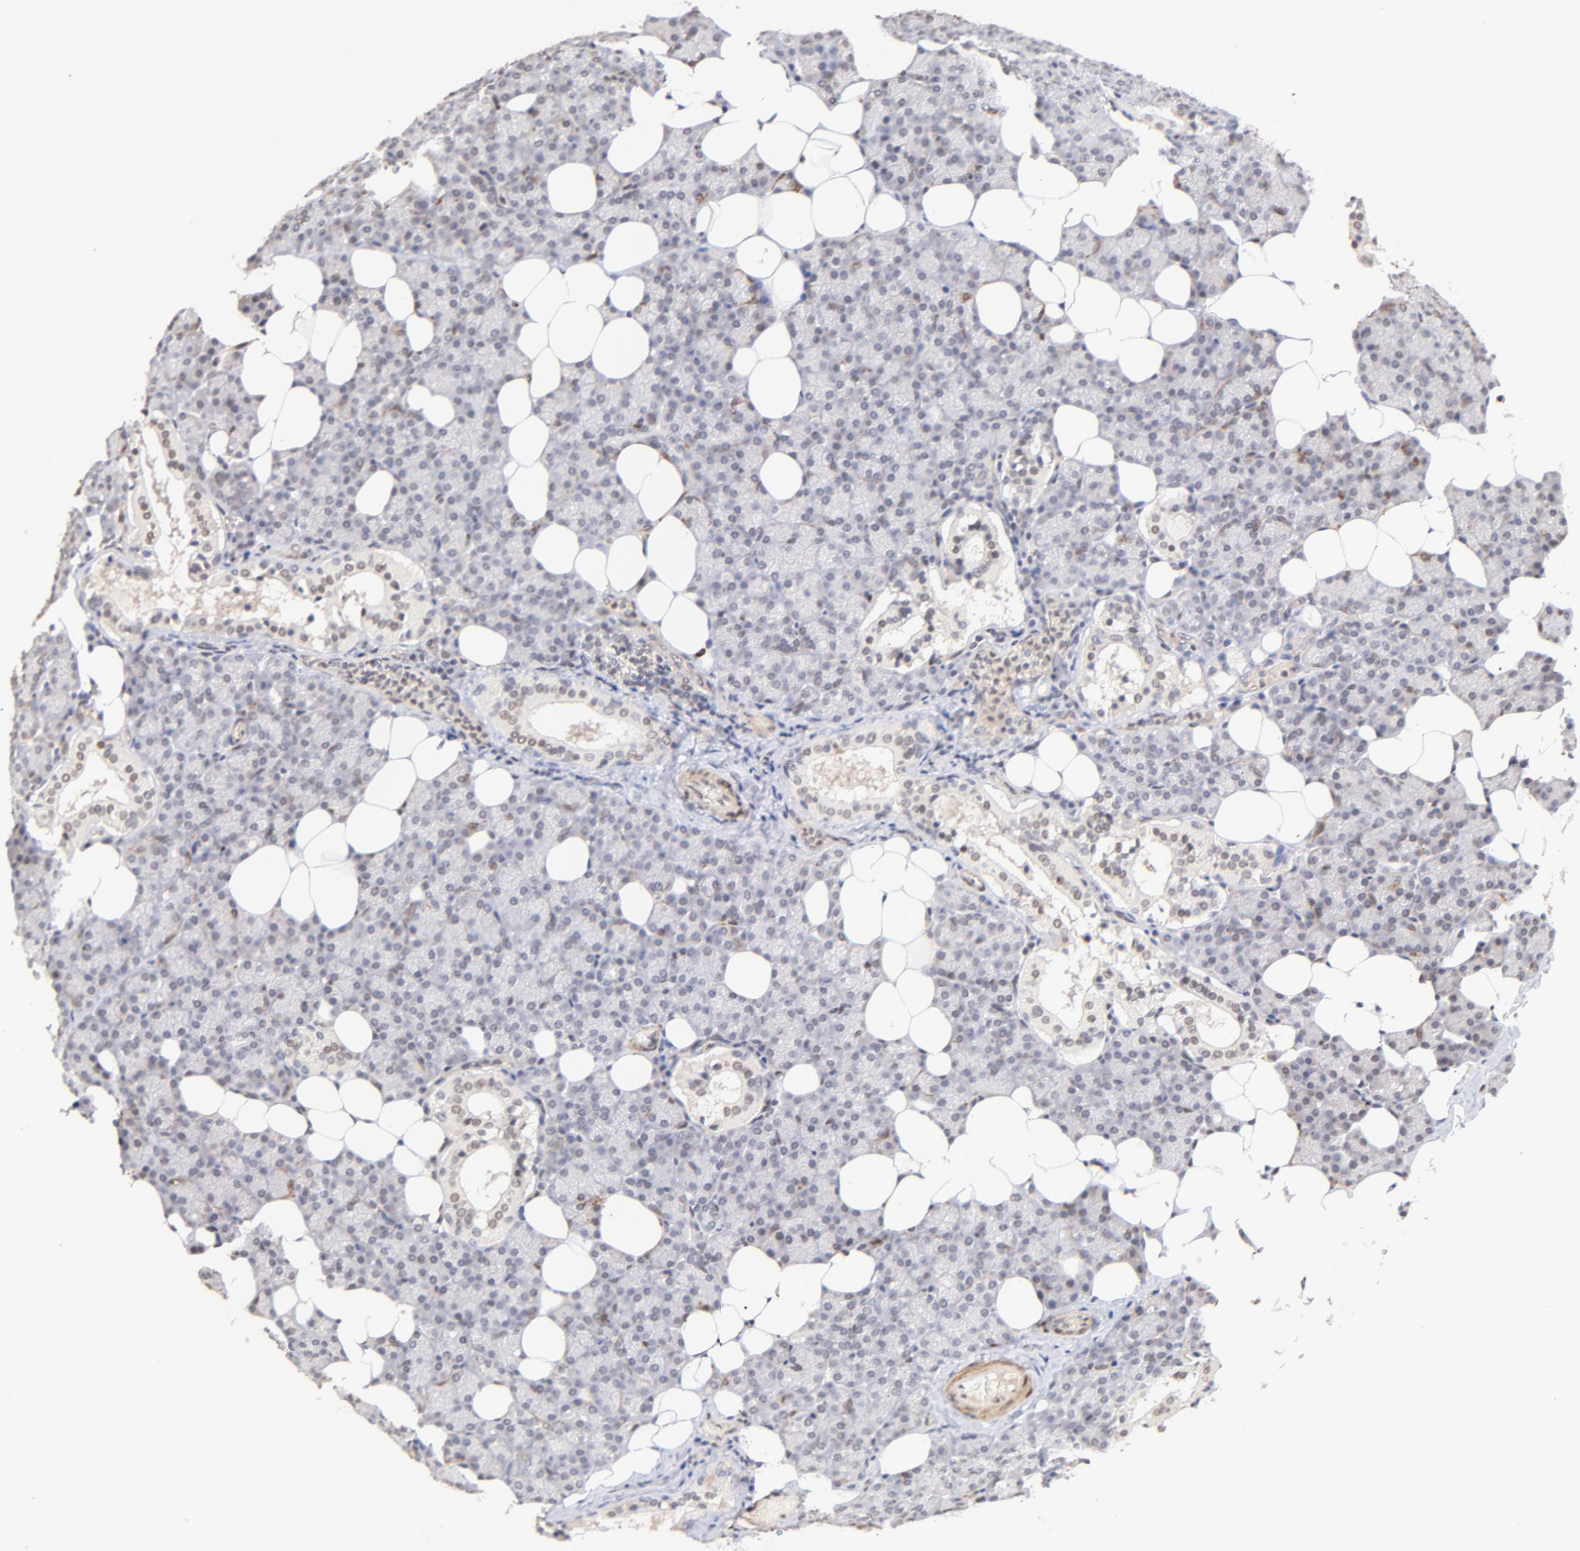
{"staining": {"intensity": "weak", "quantity": "<25%", "location": "nuclear"}, "tissue": "salivary gland", "cell_type": "Glandular cells", "image_type": "normal", "snomed": [{"axis": "morphology", "description": "Normal tissue, NOS"}, {"axis": "topography", "description": "Lymph node"}, {"axis": "topography", "description": "Salivary gland"}], "caption": "High magnification brightfield microscopy of benign salivary gland stained with DAB (brown) and counterstained with hematoxylin (blue): glandular cells show no significant staining. (DAB (3,3'-diaminobenzidine) IHC with hematoxylin counter stain).", "gene": "ZFP92", "patient": {"sex": "male", "age": 8}}